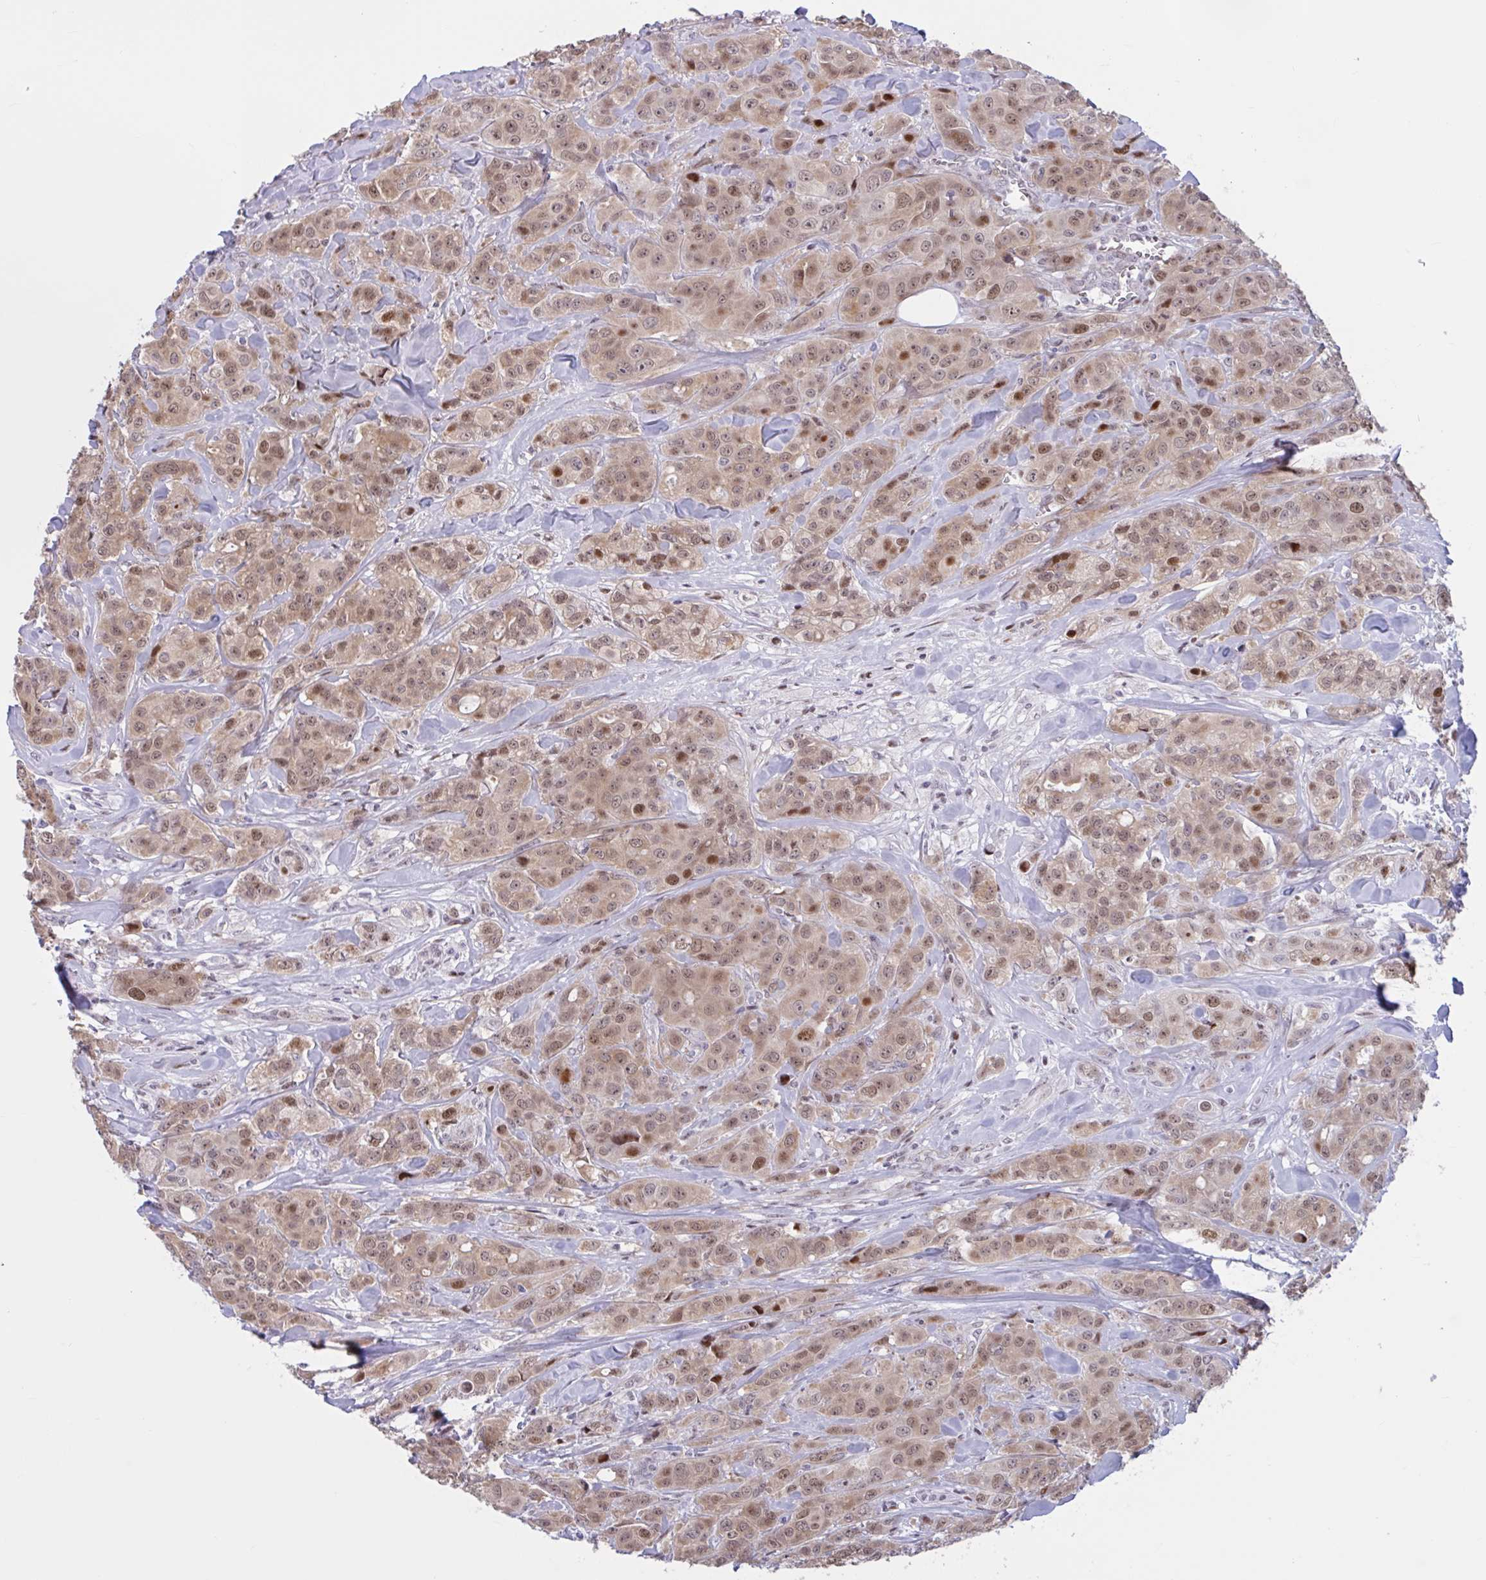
{"staining": {"intensity": "moderate", "quantity": ">75%", "location": "nuclear"}, "tissue": "breast cancer", "cell_type": "Tumor cells", "image_type": "cancer", "snomed": [{"axis": "morphology", "description": "Normal tissue, NOS"}, {"axis": "morphology", "description": "Duct carcinoma"}, {"axis": "topography", "description": "Breast"}], "caption": "Immunohistochemistry (DAB) staining of human invasive ductal carcinoma (breast) shows moderate nuclear protein expression in approximately >75% of tumor cells.", "gene": "RBL1", "patient": {"sex": "female", "age": 43}}